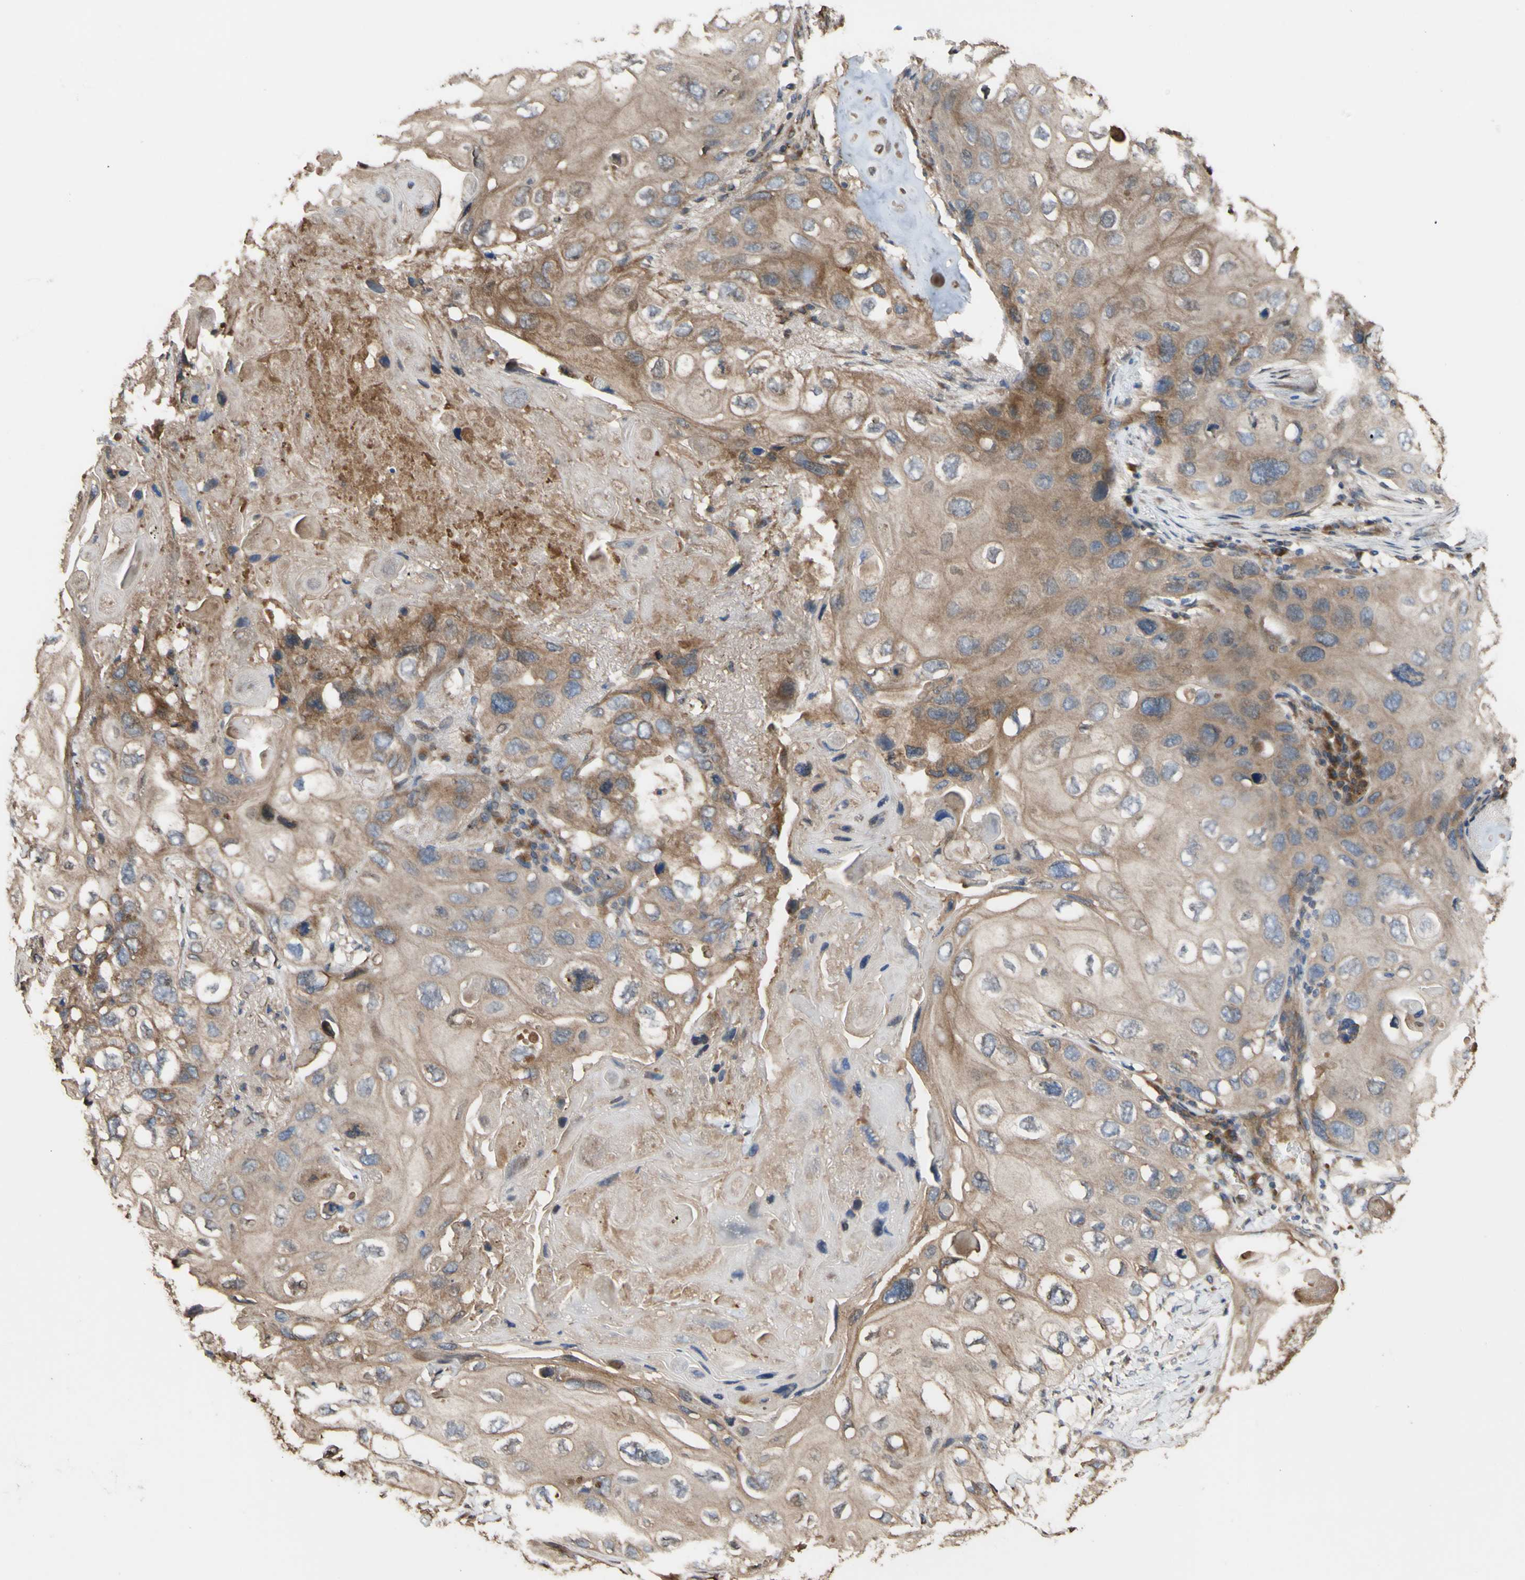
{"staining": {"intensity": "moderate", "quantity": ">75%", "location": "cytoplasmic/membranous"}, "tissue": "lung cancer", "cell_type": "Tumor cells", "image_type": "cancer", "snomed": [{"axis": "morphology", "description": "Squamous cell carcinoma, NOS"}, {"axis": "topography", "description": "Lung"}], "caption": "Squamous cell carcinoma (lung) tissue demonstrates moderate cytoplasmic/membranous positivity in about >75% of tumor cells The protein of interest is stained brown, and the nuclei are stained in blue (DAB IHC with brightfield microscopy, high magnification).", "gene": "NECTIN3", "patient": {"sex": "female", "age": 73}}